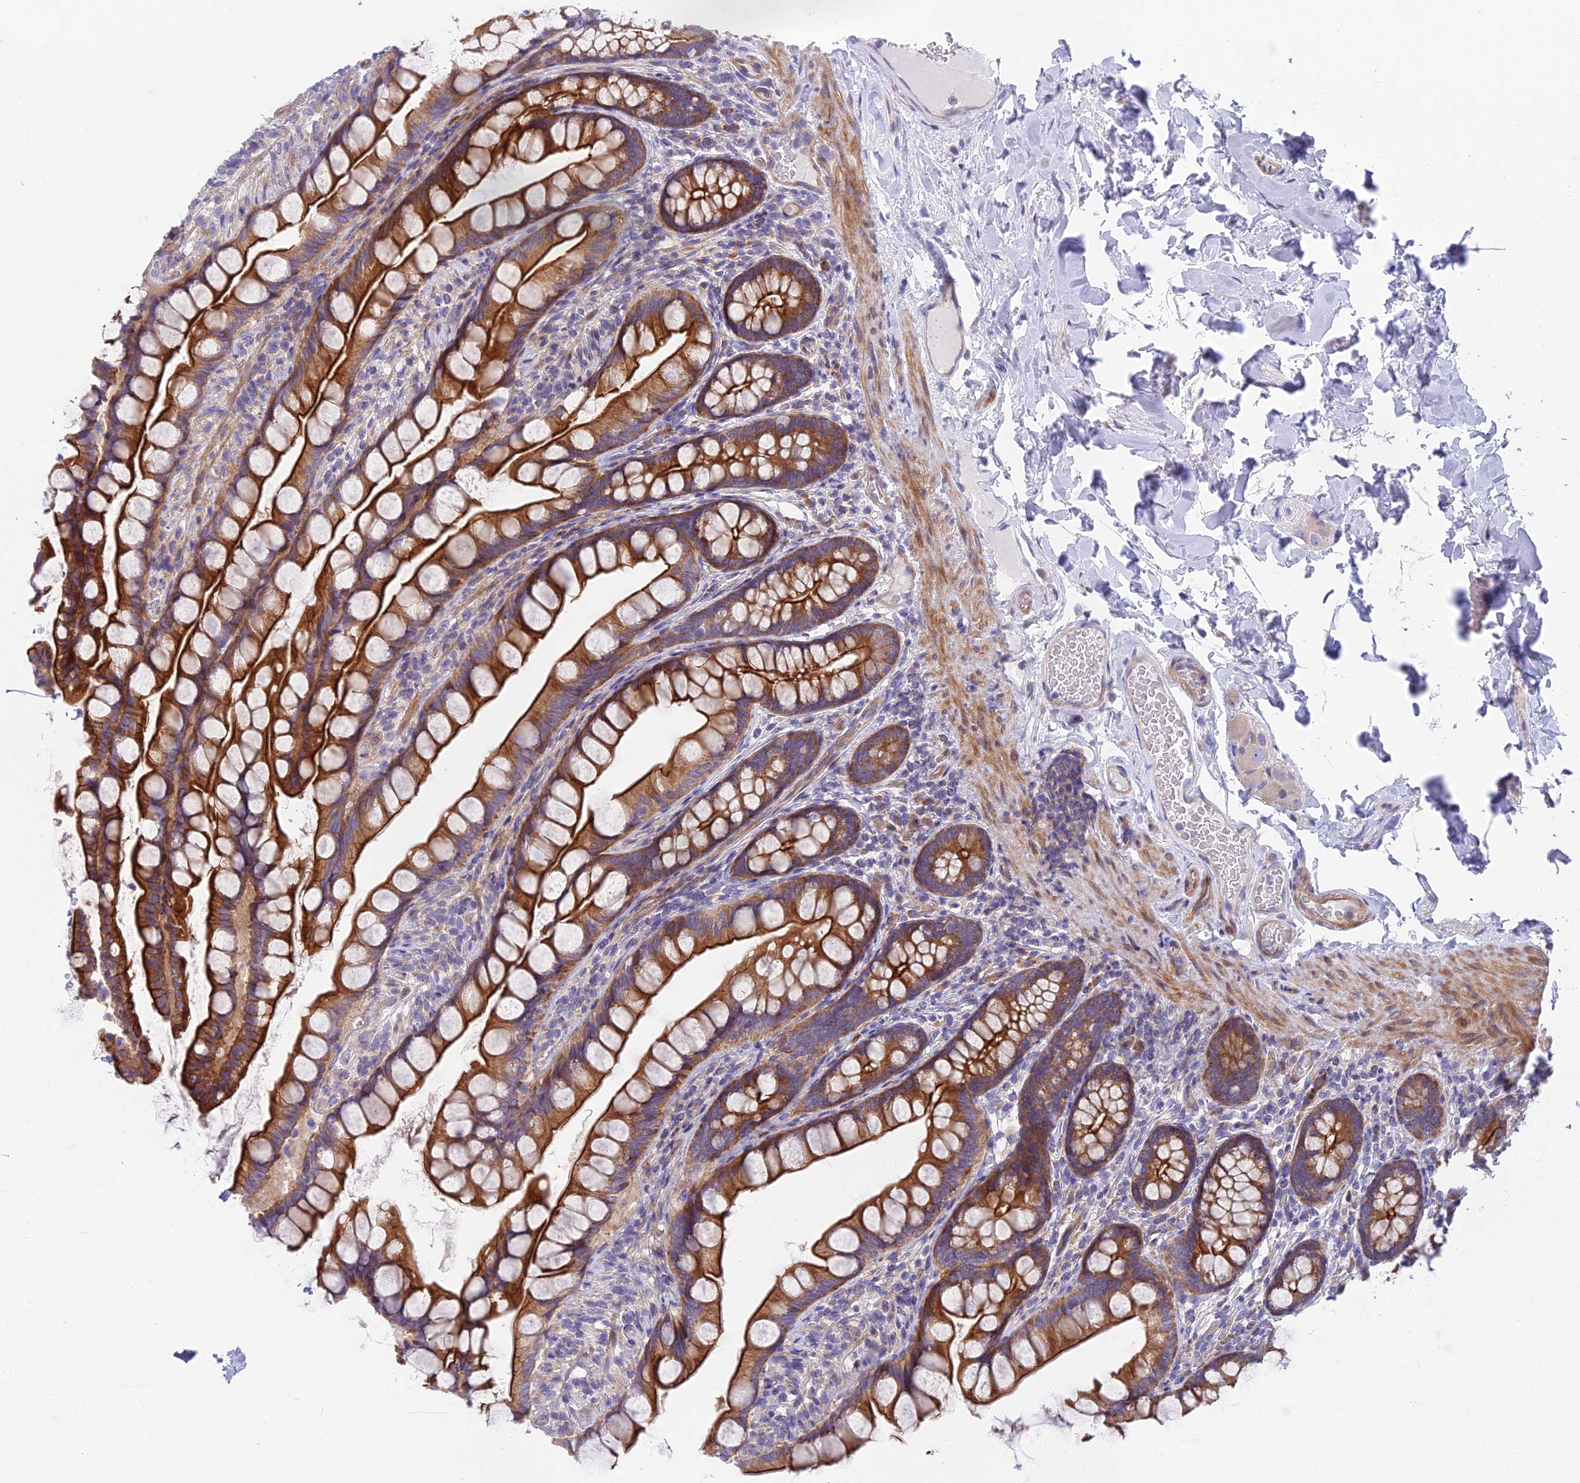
{"staining": {"intensity": "strong", "quantity": ">75%", "location": "cytoplasmic/membranous"}, "tissue": "small intestine", "cell_type": "Glandular cells", "image_type": "normal", "snomed": [{"axis": "morphology", "description": "Normal tissue, NOS"}, {"axis": "topography", "description": "Small intestine"}], "caption": "Strong cytoplasmic/membranous staining is seen in about >75% of glandular cells in benign small intestine.", "gene": "MVB12A", "patient": {"sex": "male", "age": 70}}